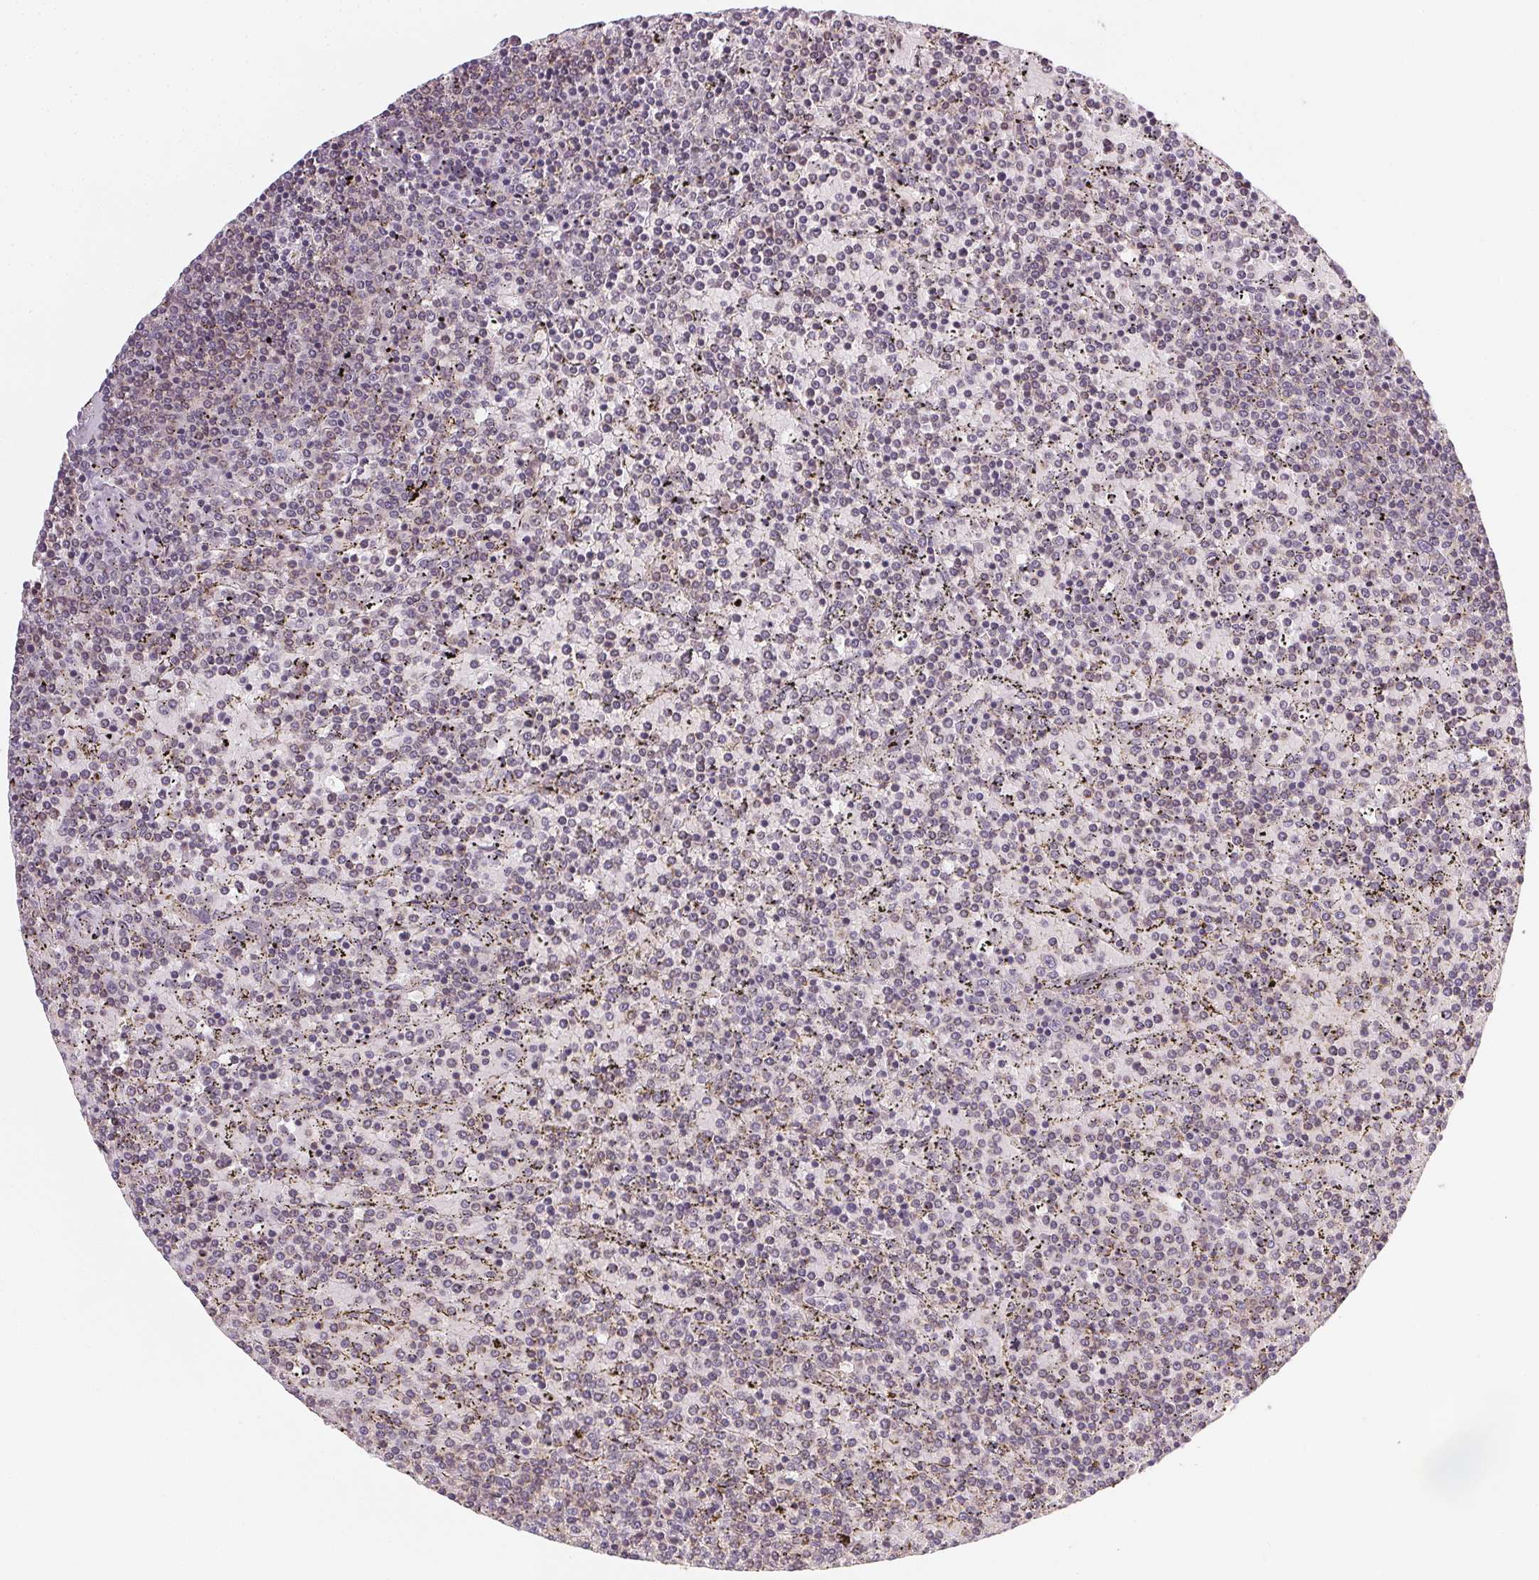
{"staining": {"intensity": "negative", "quantity": "none", "location": "none"}, "tissue": "lymphoma", "cell_type": "Tumor cells", "image_type": "cancer", "snomed": [{"axis": "morphology", "description": "Malignant lymphoma, non-Hodgkin's type, Low grade"}, {"axis": "topography", "description": "Spleen"}], "caption": "This is an IHC histopathology image of lymphoma. There is no expression in tumor cells.", "gene": "NCOA4", "patient": {"sex": "female", "age": 77}}